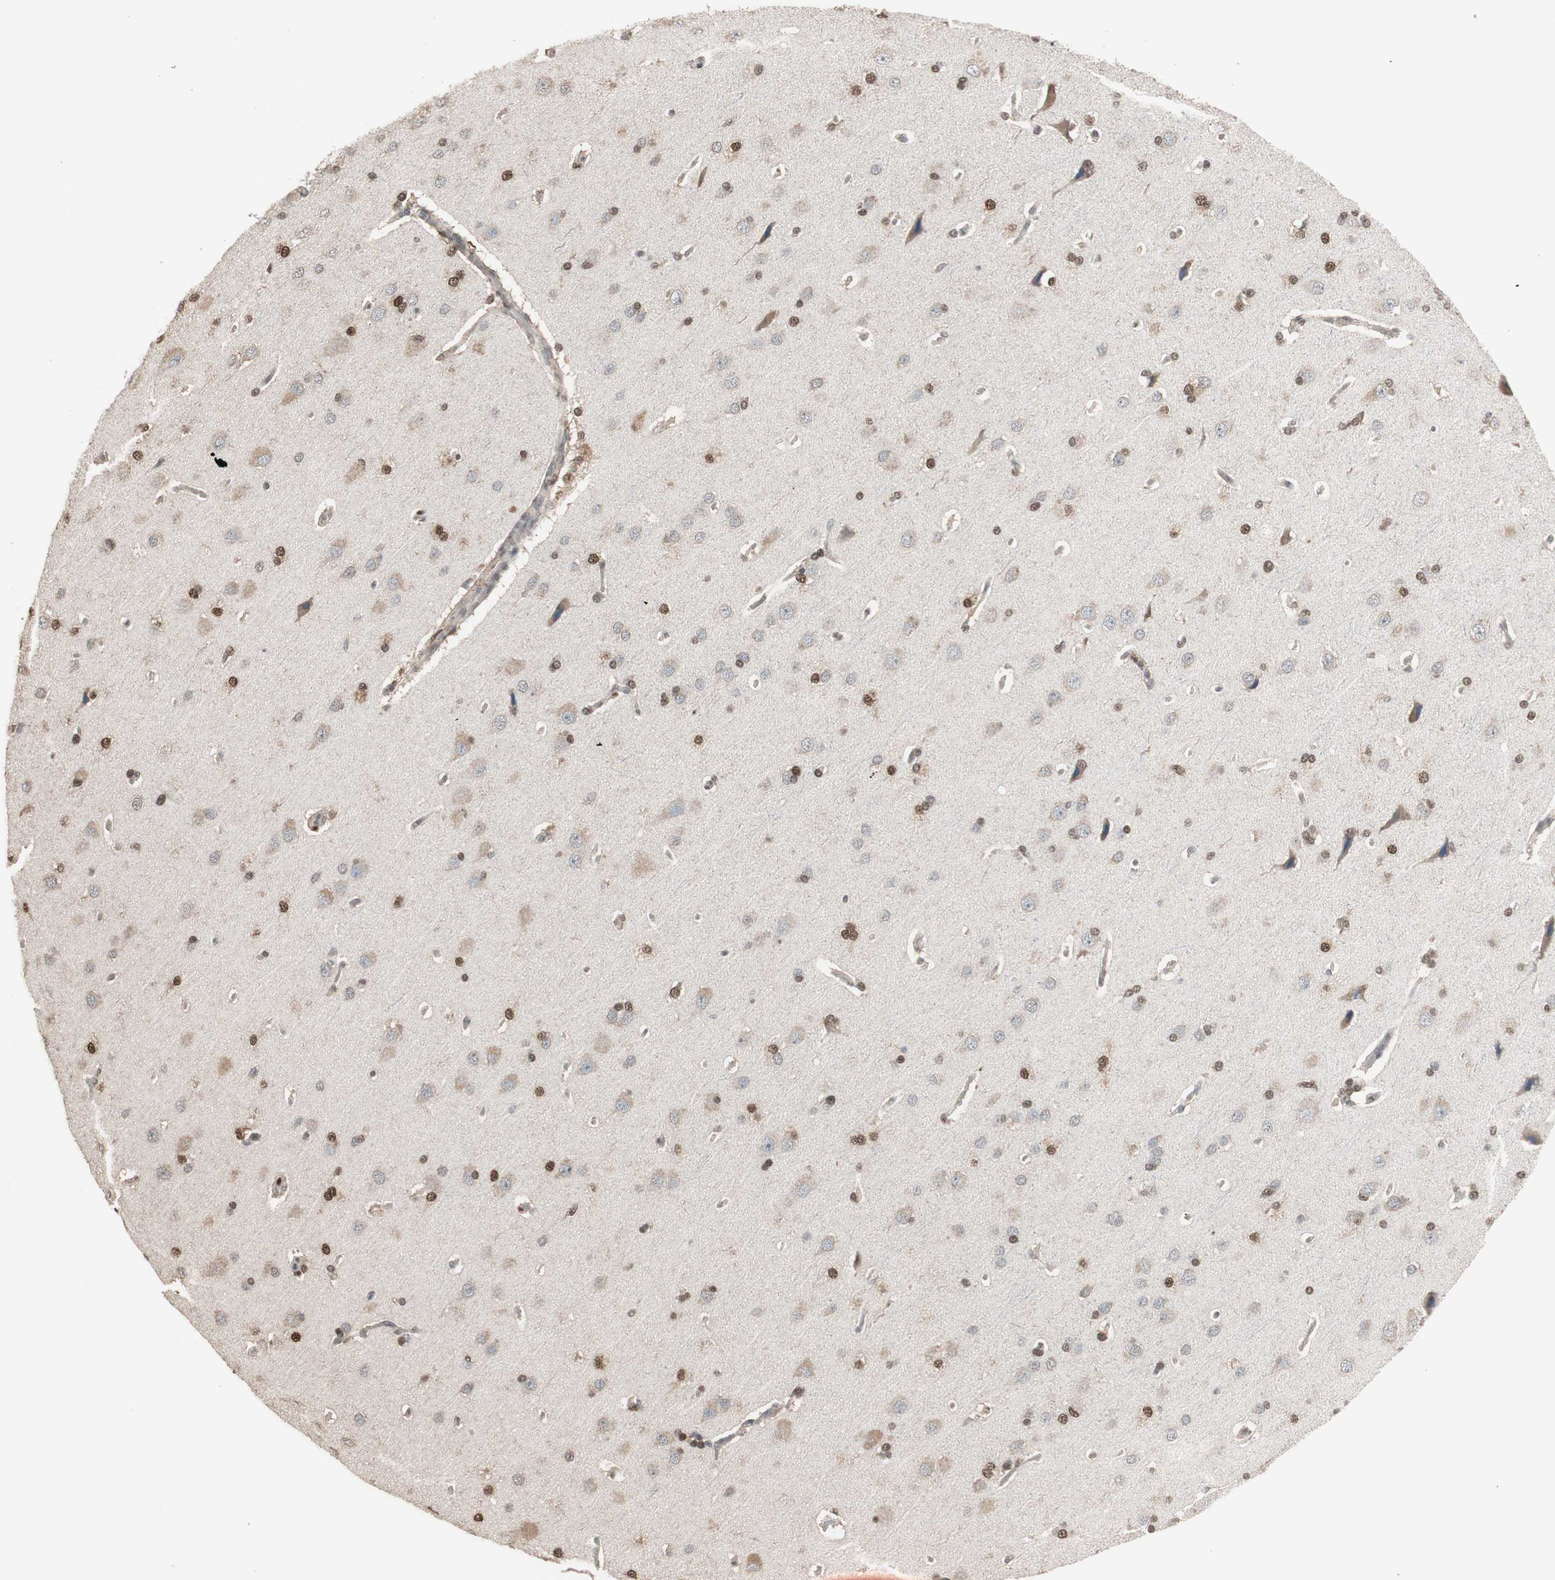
{"staining": {"intensity": "weak", "quantity": "25%-75%", "location": "nuclear"}, "tissue": "cerebral cortex", "cell_type": "Endothelial cells", "image_type": "normal", "snomed": [{"axis": "morphology", "description": "Normal tissue, NOS"}, {"axis": "topography", "description": "Cerebral cortex"}], "caption": "Immunohistochemistry (IHC) image of benign cerebral cortex: cerebral cortex stained using immunohistochemistry reveals low levels of weak protein expression localized specifically in the nuclear of endothelial cells, appearing as a nuclear brown color.", "gene": "ZHX2", "patient": {"sex": "male", "age": 62}}